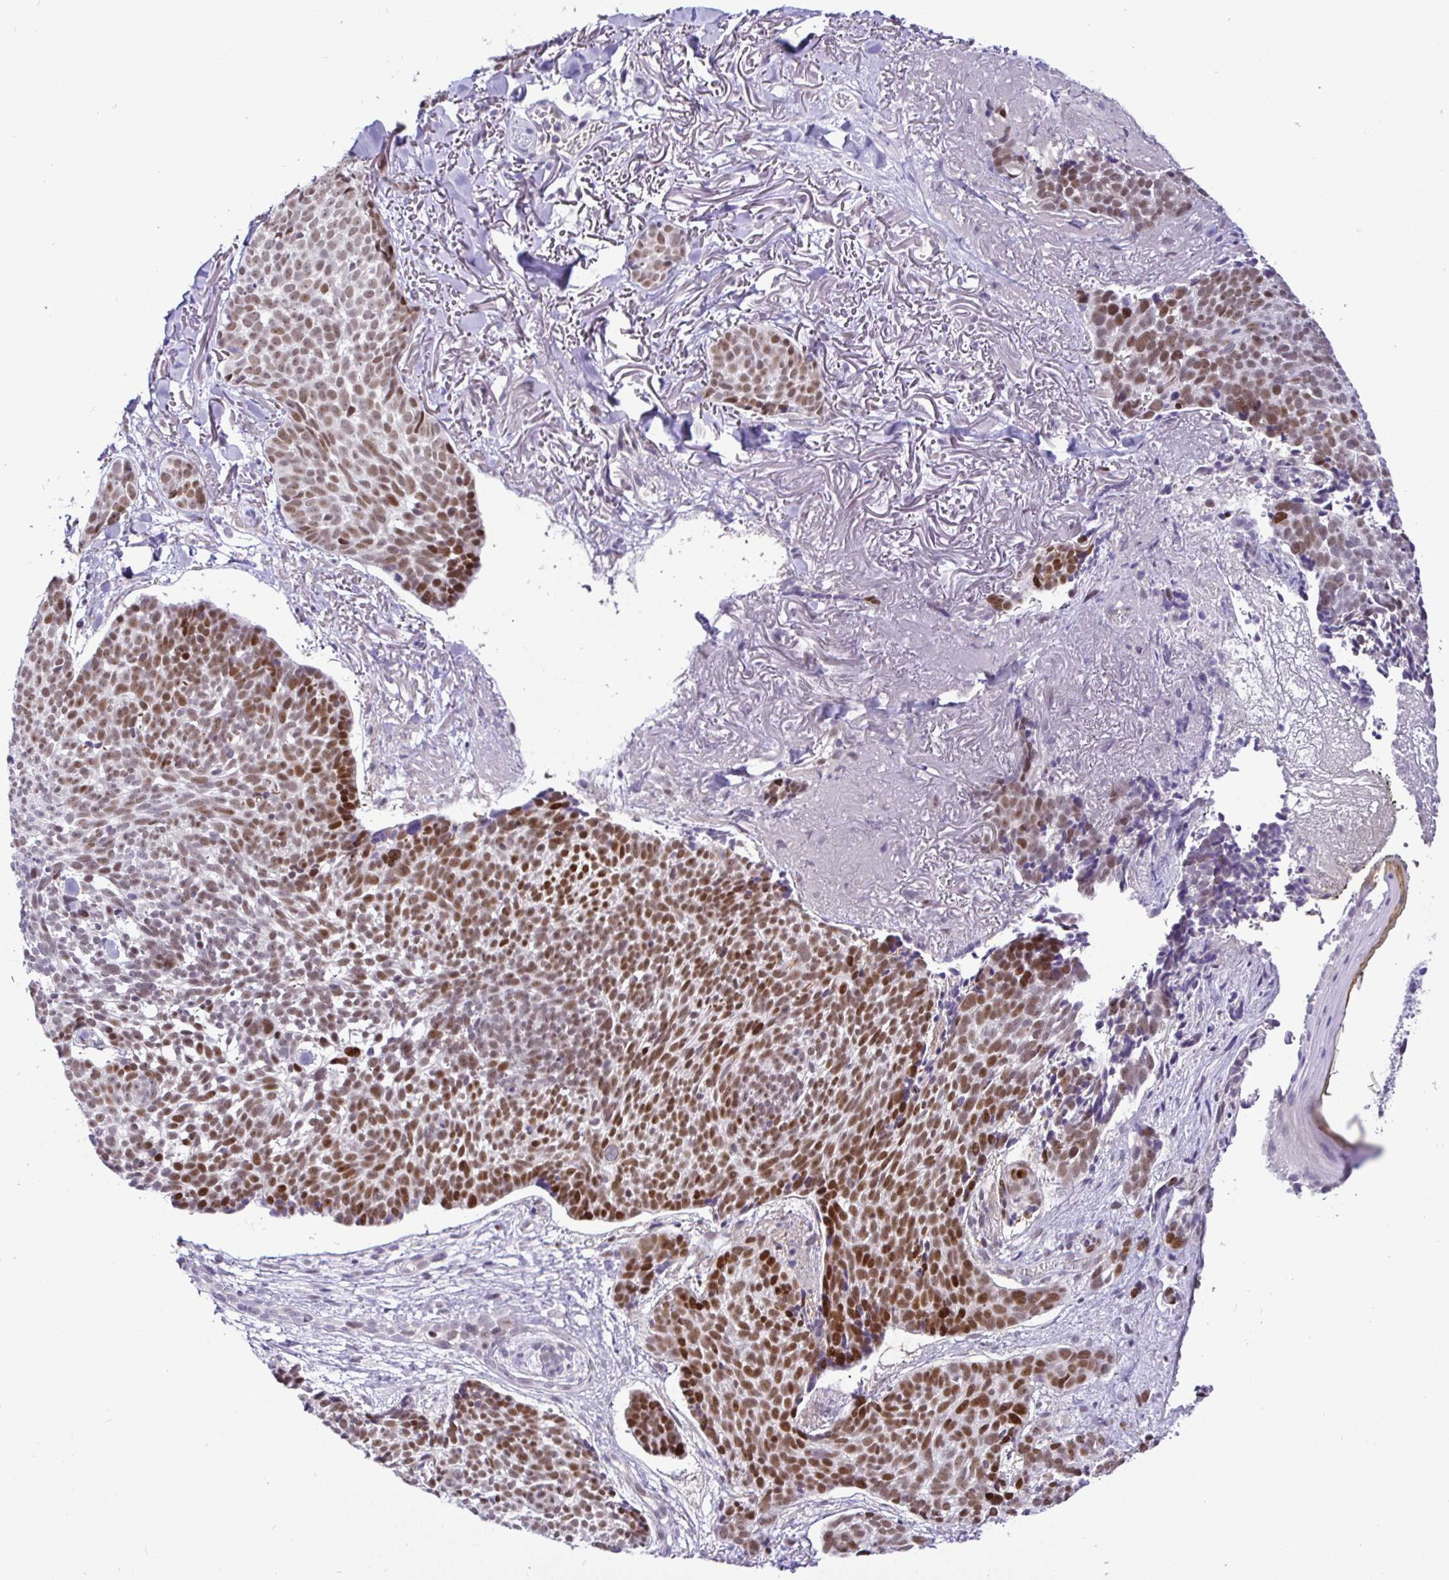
{"staining": {"intensity": "moderate", "quantity": ">75%", "location": "nuclear"}, "tissue": "skin cancer", "cell_type": "Tumor cells", "image_type": "cancer", "snomed": [{"axis": "morphology", "description": "Basal cell carcinoma"}, {"axis": "morphology", "description": "BCC, high aggressive"}, {"axis": "topography", "description": "Skin"}], "caption": "Moderate nuclear protein positivity is seen in about >75% of tumor cells in skin cancer.", "gene": "NUP188", "patient": {"sex": "female", "age": 86}}